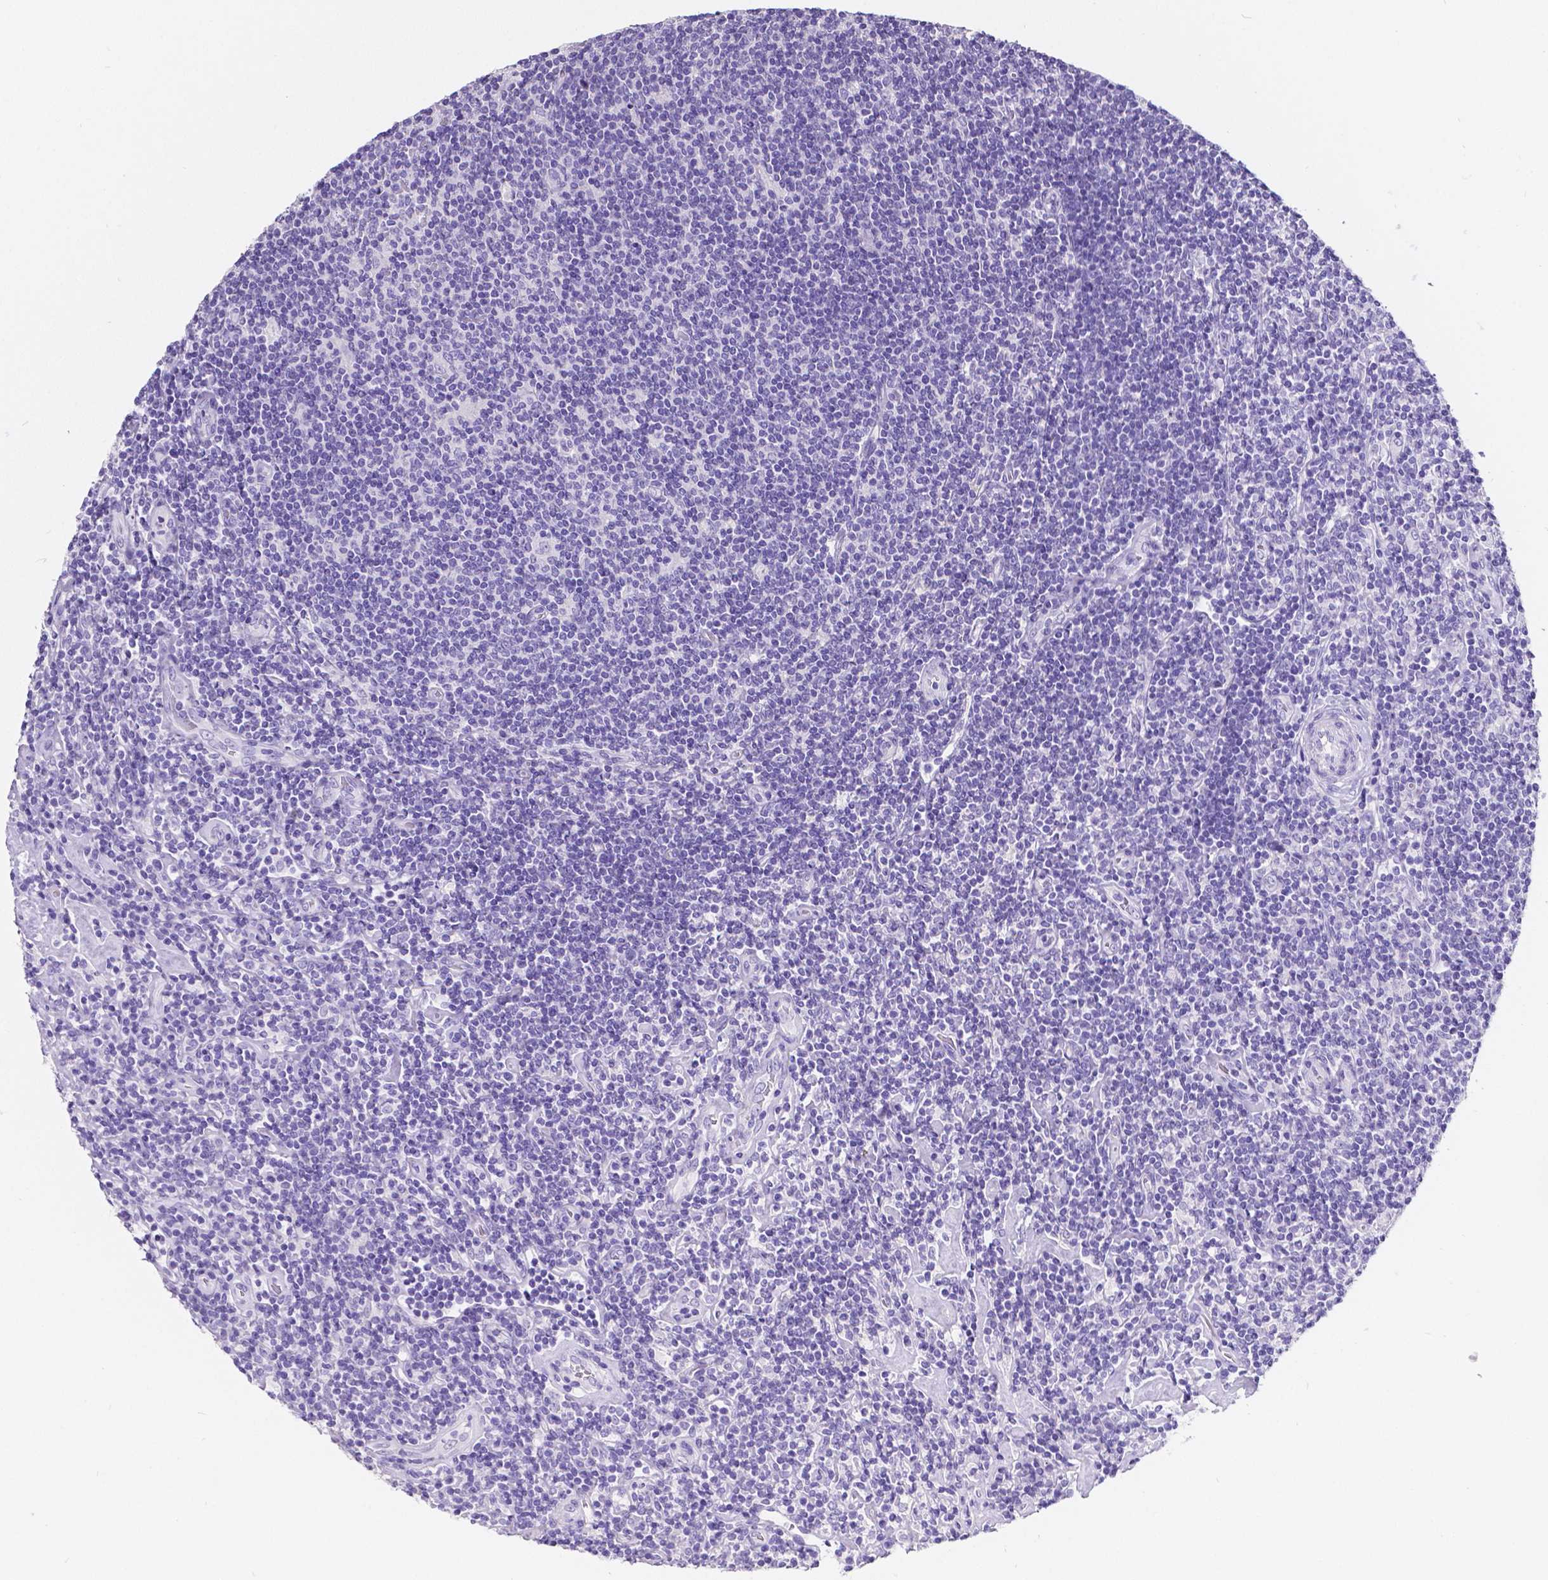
{"staining": {"intensity": "negative", "quantity": "none", "location": "none"}, "tissue": "lymphoma", "cell_type": "Tumor cells", "image_type": "cancer", "snomed": [{"axis": "morphology", "description": "Hodgkin's disease, NOS"}, {"axis": "topography", "description": "Lymph node"}], "caption": "Photomicrograph shows no protein staining in tumor cells of lymphoma tissue. Brightfield microscopy of IHC stained with DAB (3,3'-diaminobenzidine) (brown) and hematoxylin (blue), captured at high magnification.", "gene": "SATB2", "patient": {"sex": "male", "age": 40}}